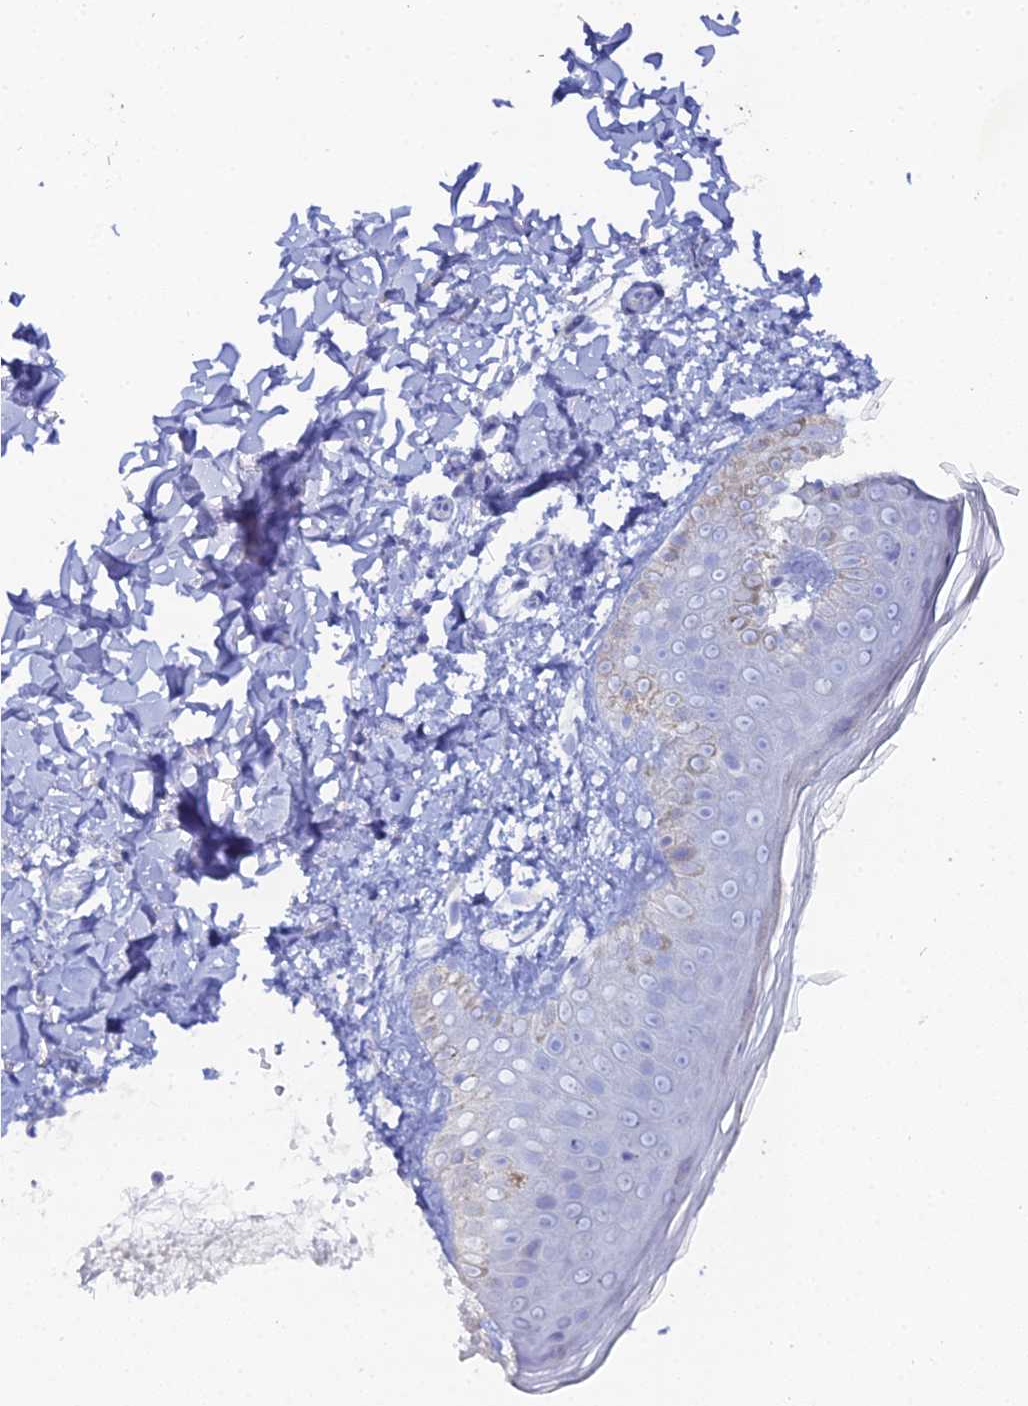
{"staining": {"intensity": "negative", "quantity": "none", "location": "none"}, "tissue": "skin", "cell_type": "Fibroblasts", "image_type": "normal", "snomed": [{"axis": "morphology", "description": "Normal tissue, NOS"}, {"axis": "topography", "description": "Skin"}], "caption": "Protein analysis of normal skin displays no significant staining in fibroblasts.", "gene": "DHX34", "patient": {"sex": "male", "age": 36}}